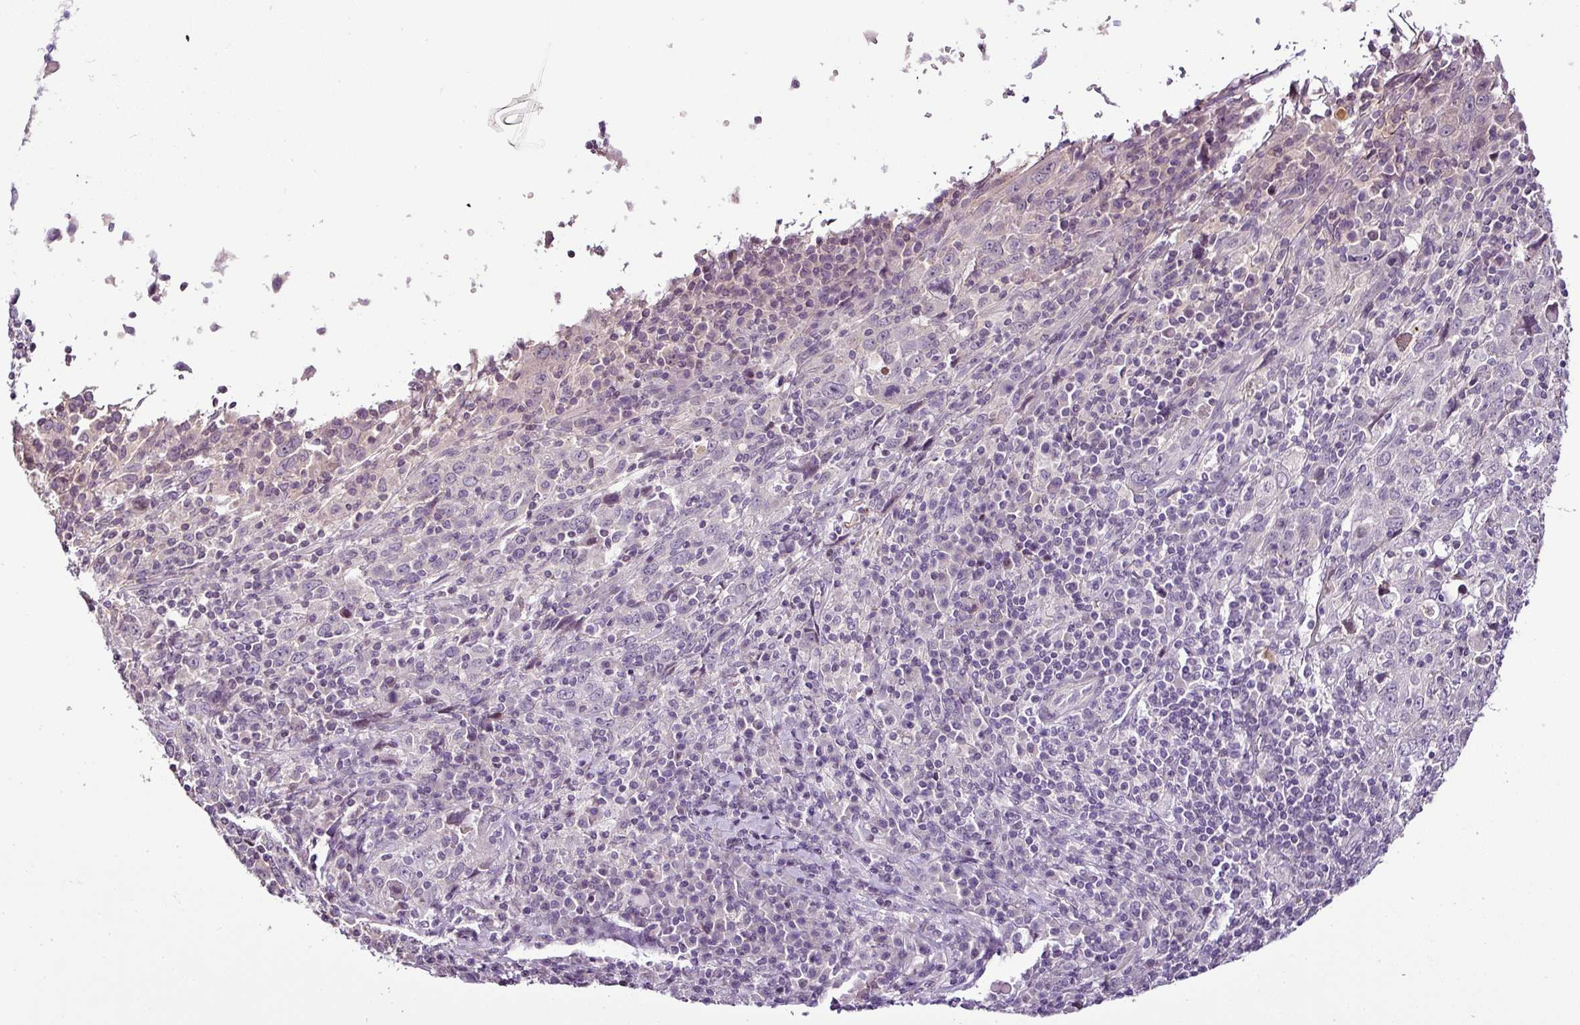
{"staining": {"intensity": "negative", "quantity": "none", "location": "none"}, "tissue": "cervical cancer", "cell_type": "Tumor cells", "image_type": "cancer", "snomed": [{"axis": "morphology", "description": "Squamous cell carcinoma, NOS"}, {"axis": "topography", "description": "Cervix"}], "caption": "High power microscopy histopathology image of an immunohistochemistry micrograph of cervical cancer (squamous cell carcinoma), revealing no significant expression in tumor cells. Brightfield microscopy of IHC stained with DAB (3,3'-diaminobenzidine) (brown) and hematoxylin (blue), captured at high magnification.", "gene": "TEX30", "patient": {"sex": "female", "age": 46}}